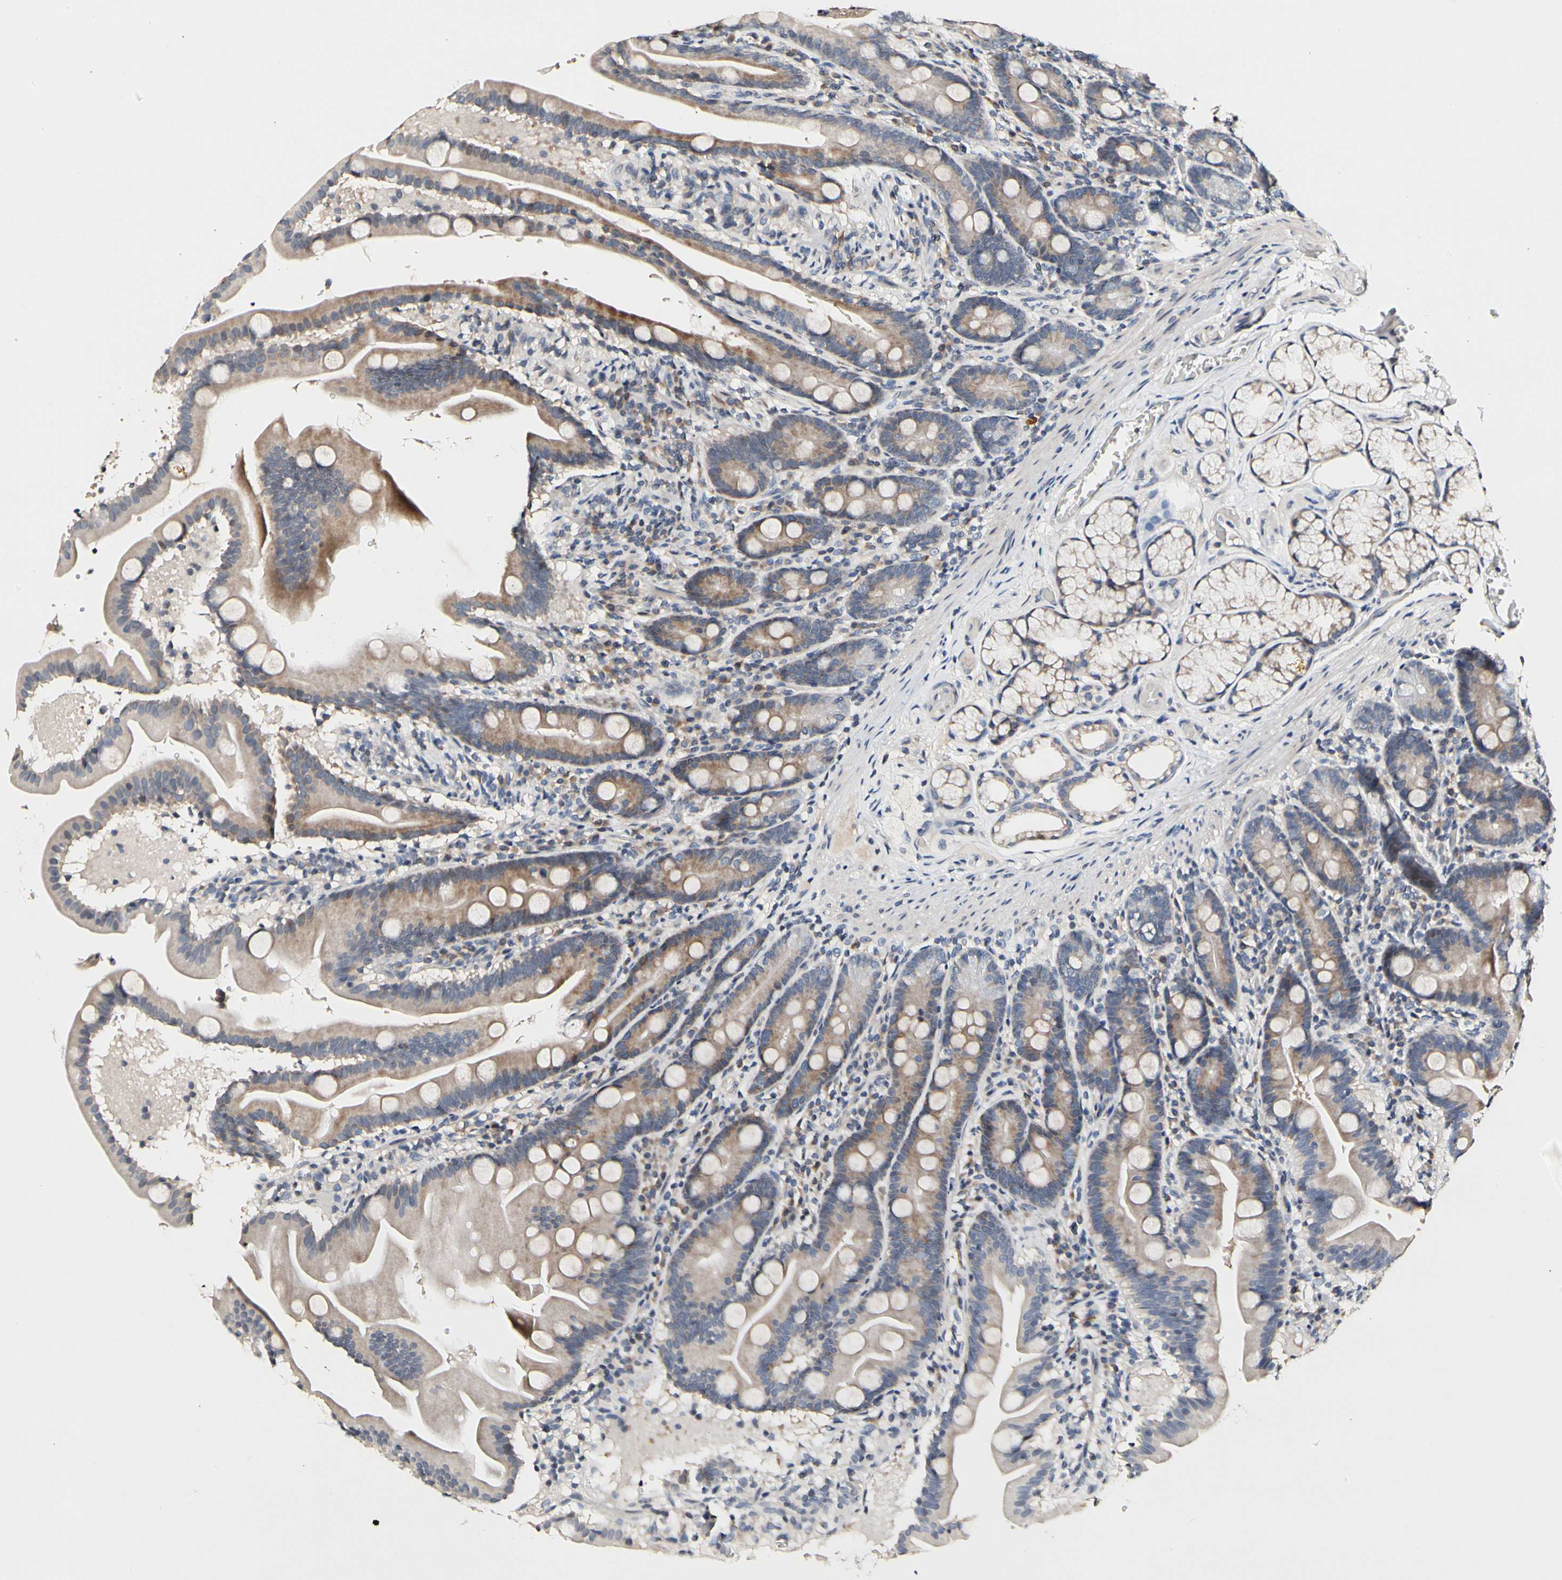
{"staining": {"intensity": "moderate", "quantity": ">75%", "location": "cytoplasmic/membranous"}, "tissue": "duodenum", "cell_type": "Glandular cells", "image_type": "normal", "snomed": [{"axis": "morphology", "description": "Normal tissue, NOS"}, {"axis": "topography", "description": "Duodenum"}], "caption": "Duodenum stained for a protein exhibits moderate cytoplasmic/membranous positivity in glandular cells. (DAB IHC with brightfield microscopy, high magnification).", "gene": "SOX30", "patient": {"sex": "male", "age": 54}}